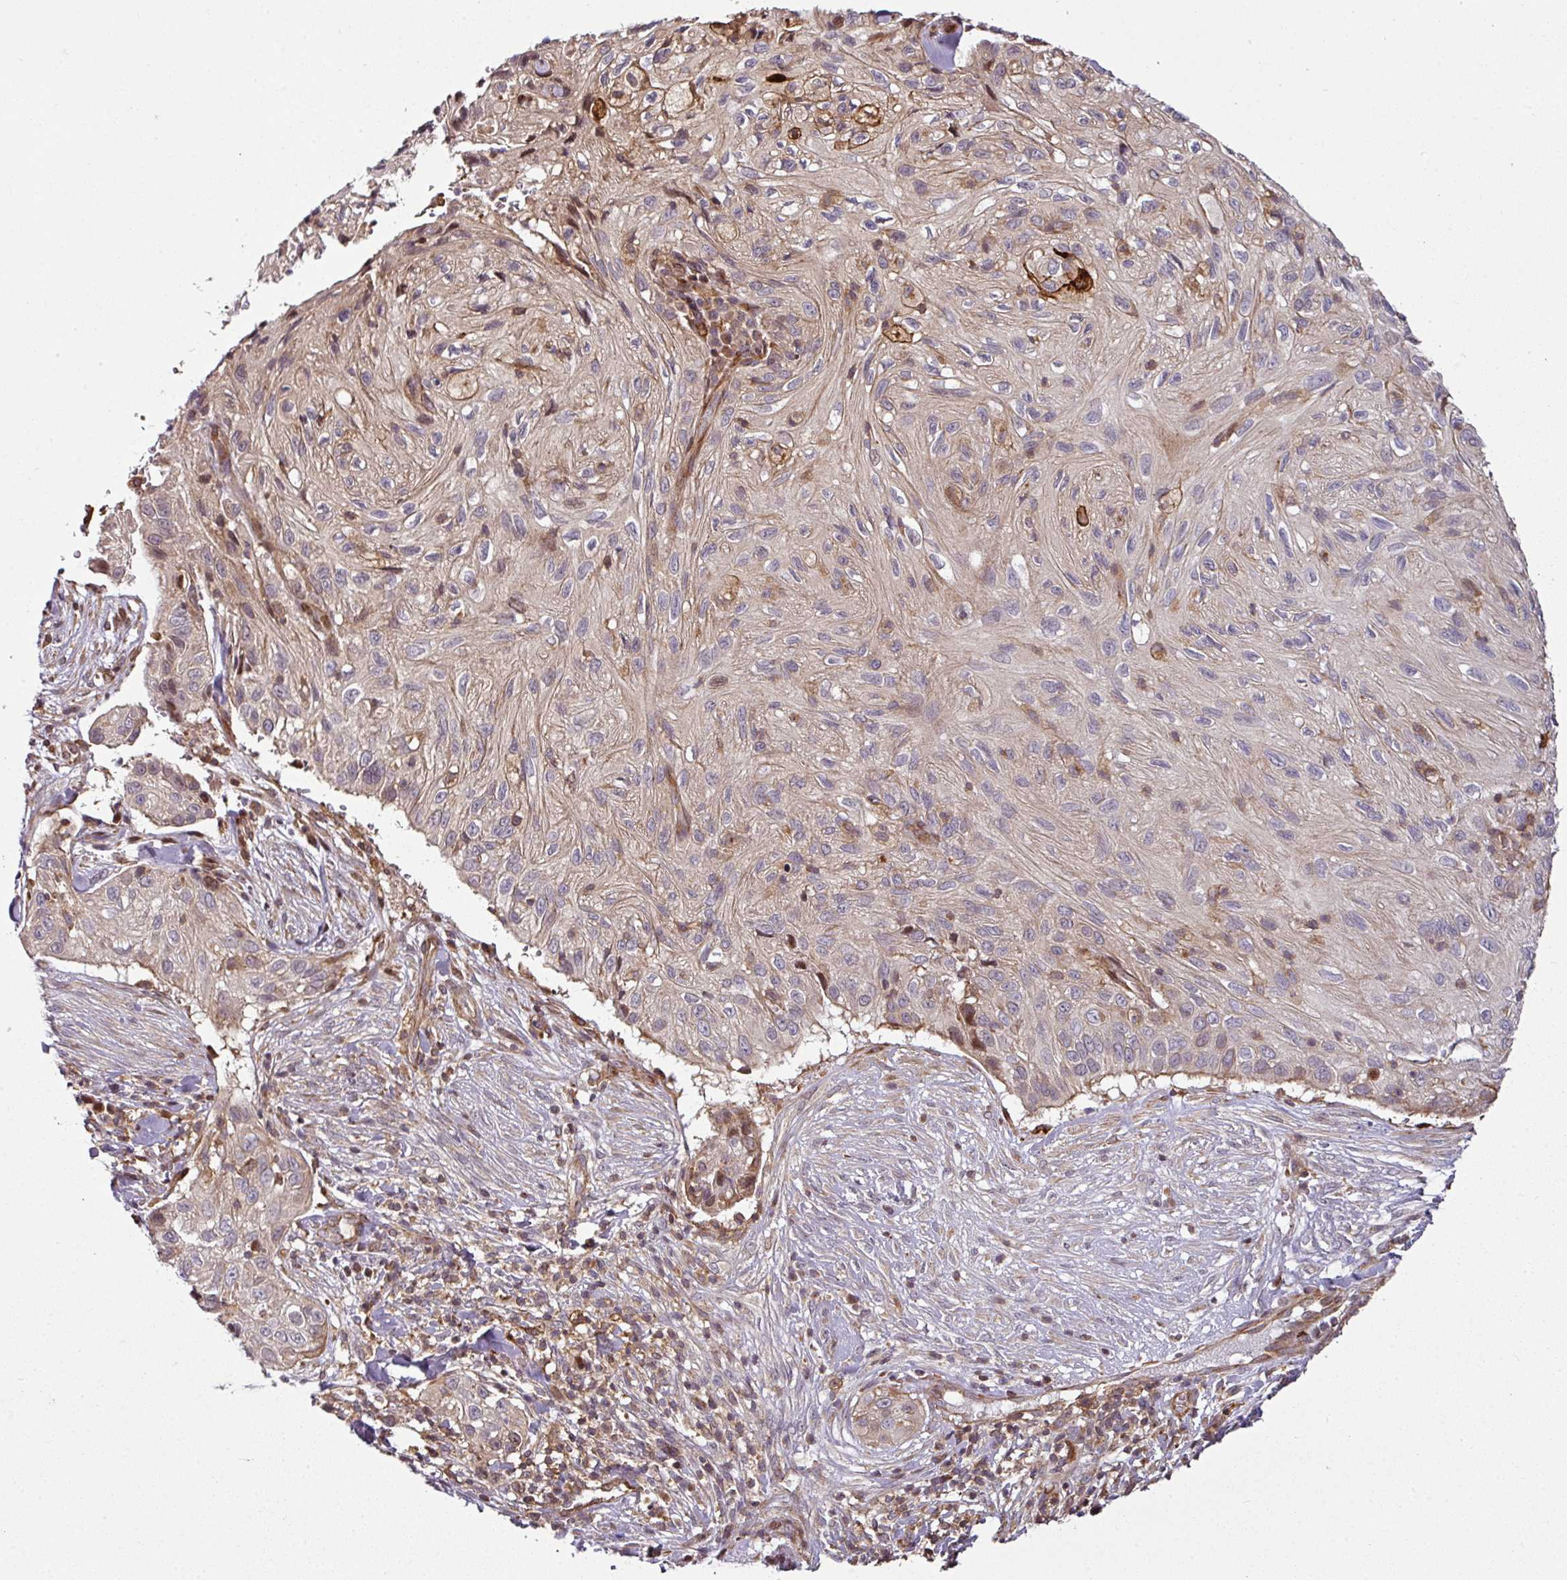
{"staining": {"intensity": "weak", "quantity": "<25%", "location": "cytoplasmic/membranous"}, "tissue": "skin cancer", "cell_type": "Tumor cells", "image_type": "cancer", "snomed": [{"axis": "morphology", "description": "Squamous cell carcinoma, NOS"}, {"axis": "topography", "description": "Skin"}], "caption": "The micrograph demonstrates no staining of tumor cells in skin cancer.", "gene": "ATAT1", "patient": {"sex": "male", "age": 82}}